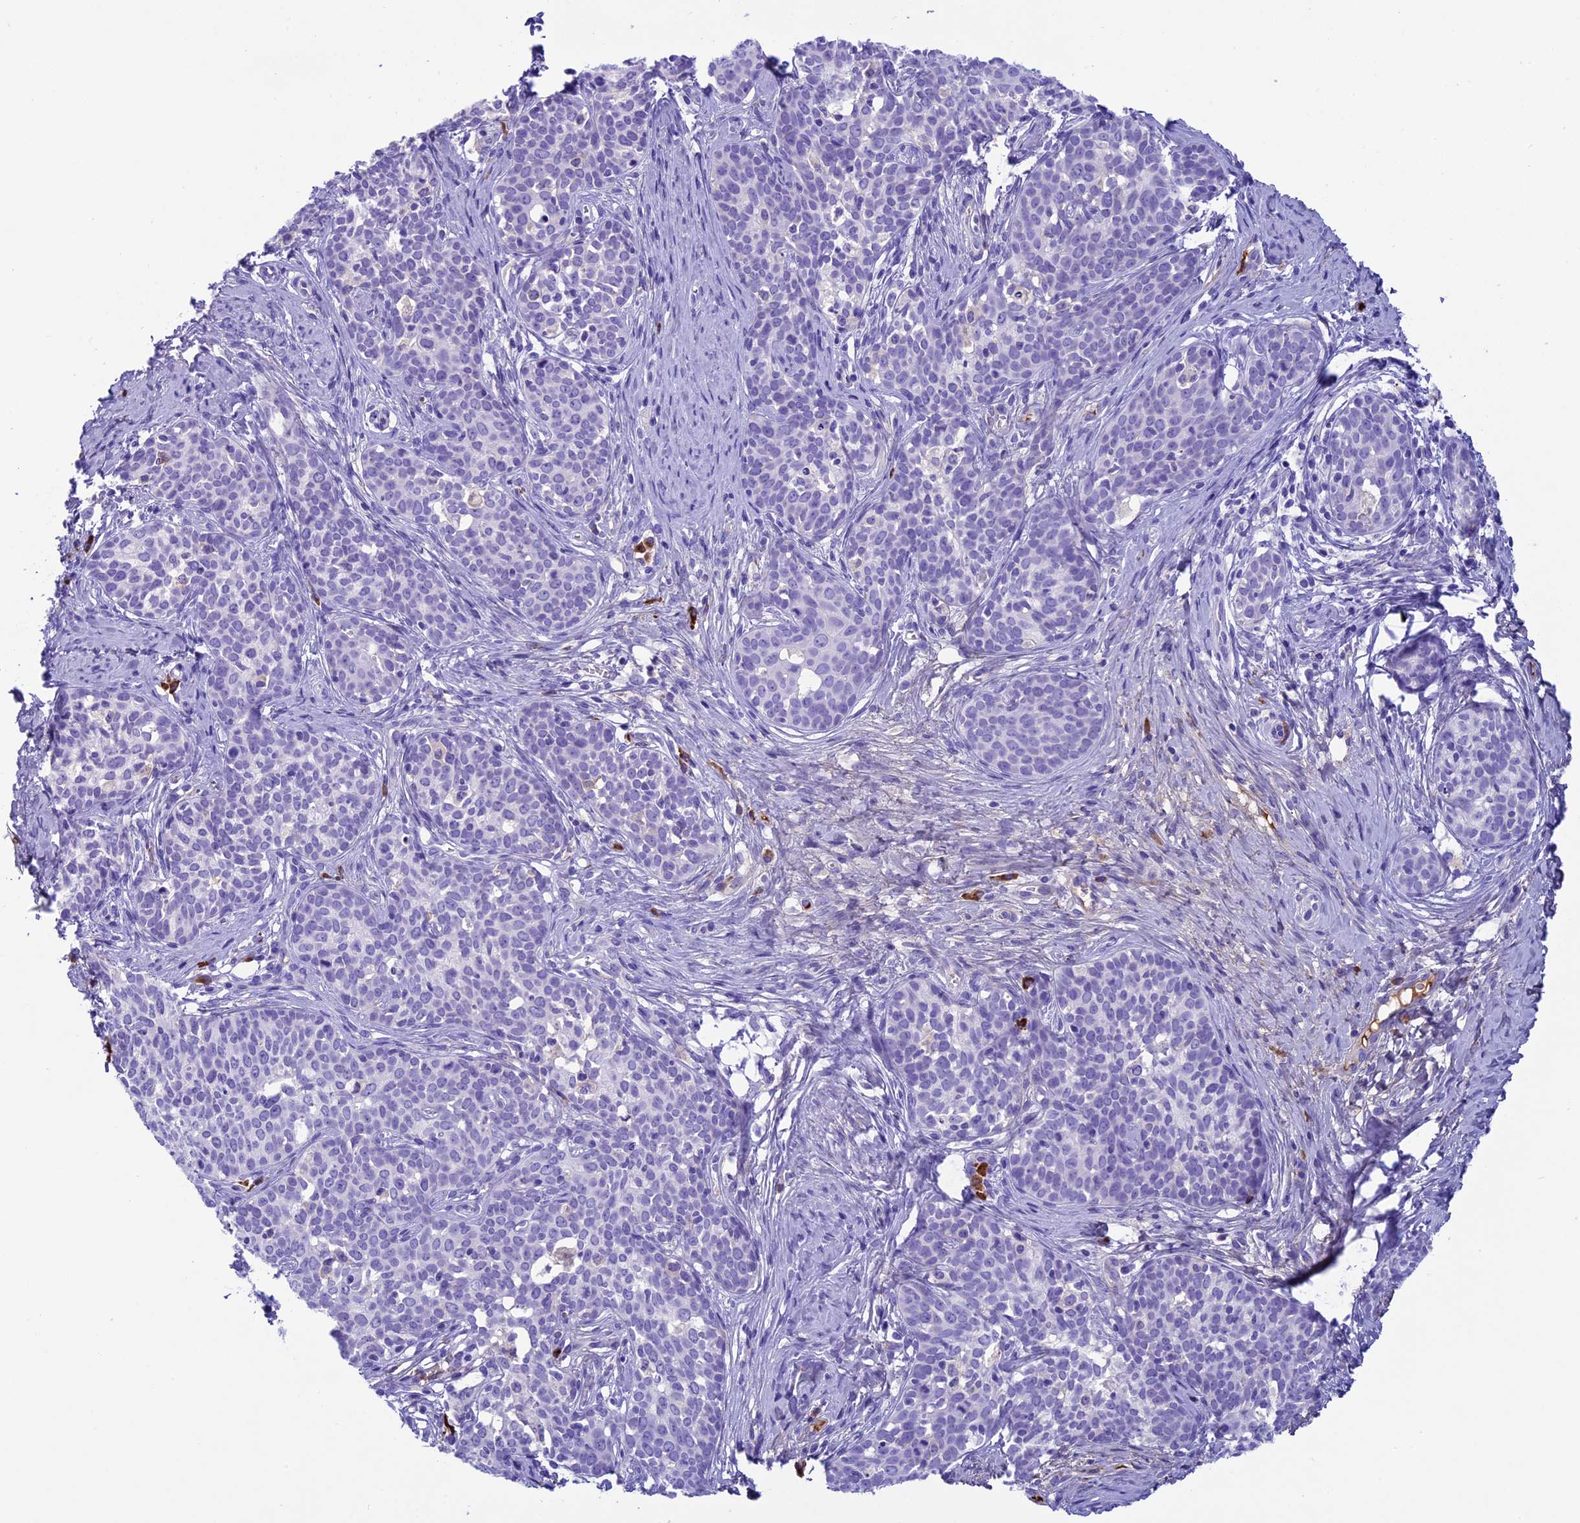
{"staining": {"intensity": "negative", "quantity": "none", "location": "none"}, "tissue": "cervical cancer", "cell_type": "Tumor cells", "image_type": "cancer", "snomed": [{"axis": "morphology", "description": "Squamous cell carcinoma, NOS"}, {"axis": "topography", "description": "Cervix"}], "caption": "Immunohistochemistry (IHC) of human squamous cell carcinoma (cervical) reveals no positivity in tumor cells.", "gene": "IGSF6", "patient": {"sex": "female", "age": 52}}